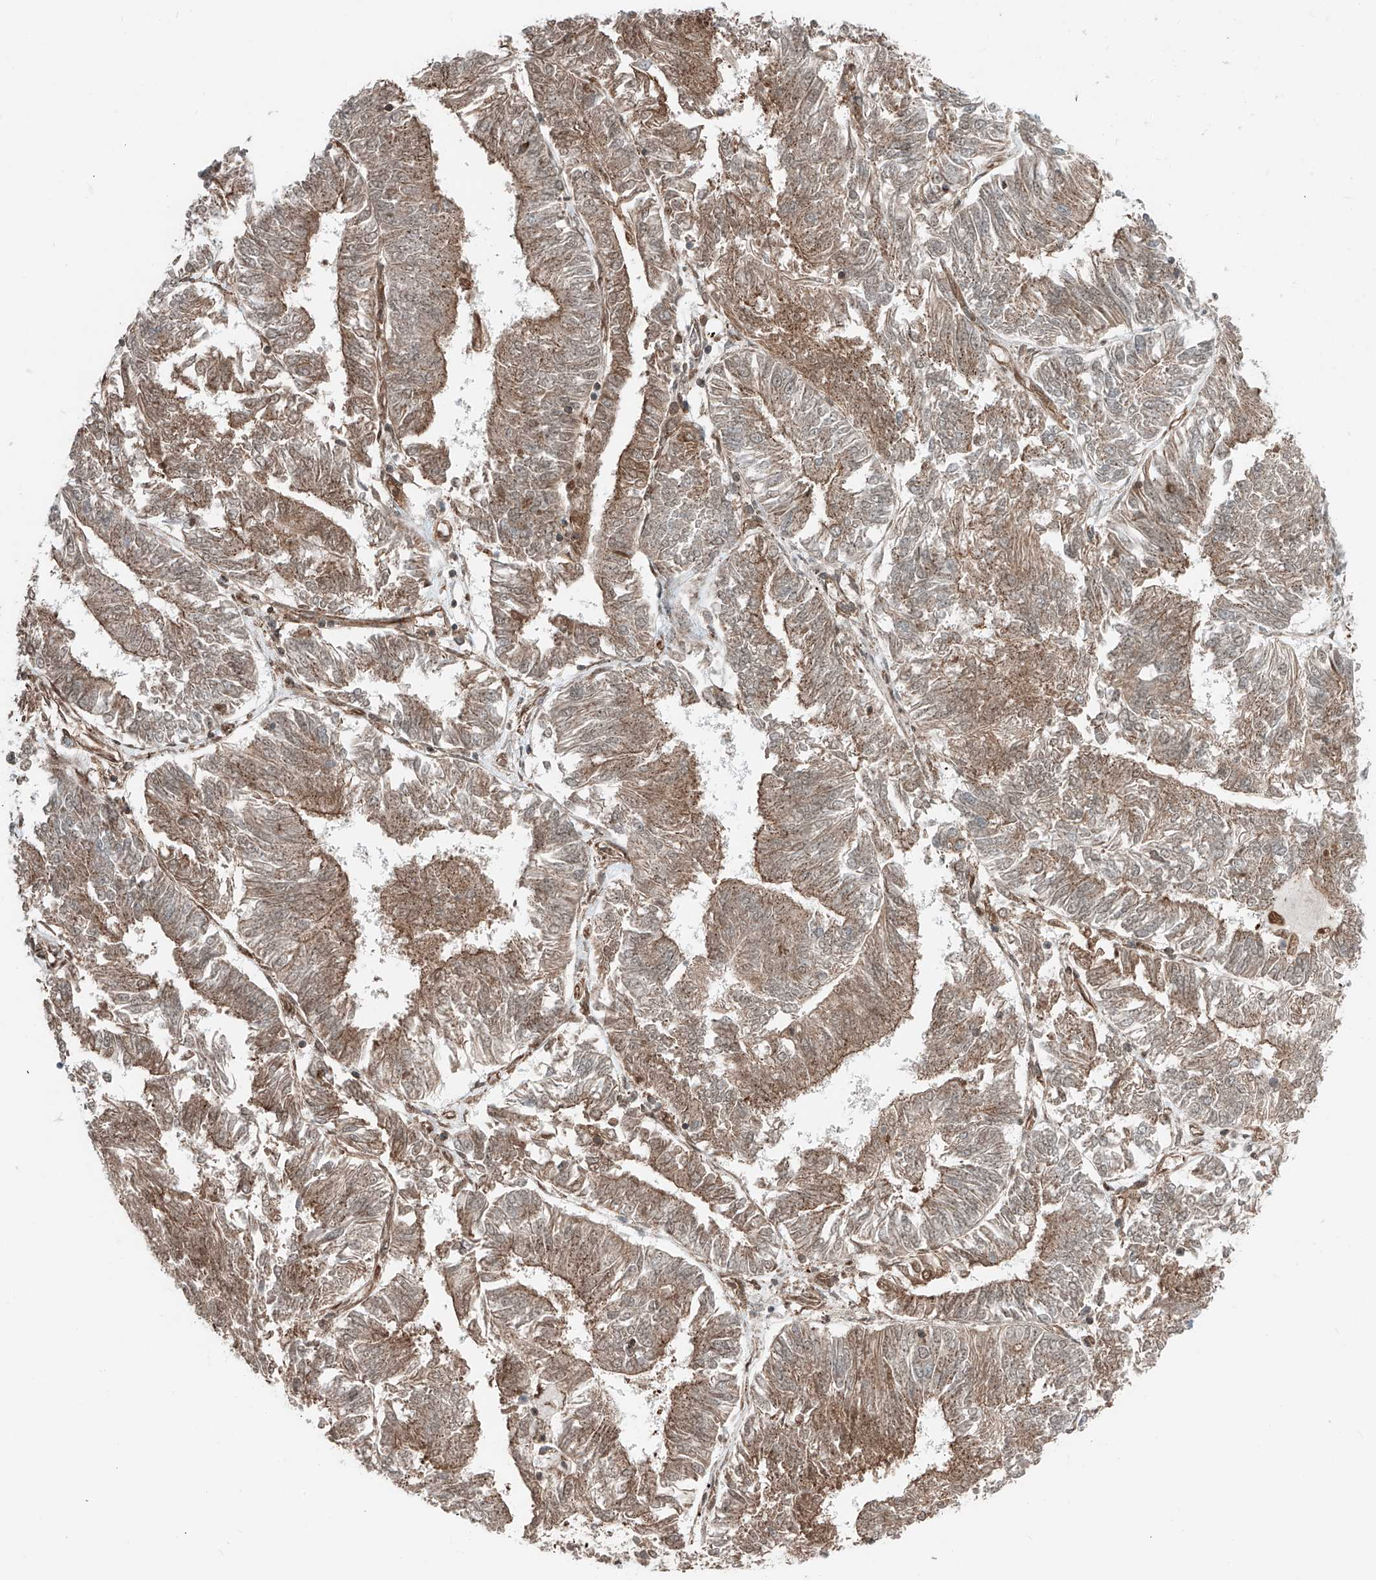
{"staining": {"intensity": "moderate", "quantity": ">75%", "location": "cytoplasmic/membranous"}, "tissue": "endometrial cancer", "cell_type": "Tumor cells", "image_type": "cancer", "snomed": [{"axis": "morphology", "description": "Adenocarcinoma, NOS"}, {"axis": "topography", "description": "Endometrium"}], "caption": "High-magnification brightfield microscopy of adenocarcinoma (endometrial) stained with DAB (brown) and counterstained with hematoxylin (blue). tumor cells exhibit moderate cytoplasmic/membranous positivity is seen in about>75% of cells. The staining was performed using DAB to visualize the protein expression in brown, while the nuclei were stained in blue with hematoxylin (Magnification: 20x).", "gene": "USP48", "patient": {"sex": "female", "age": 58}}